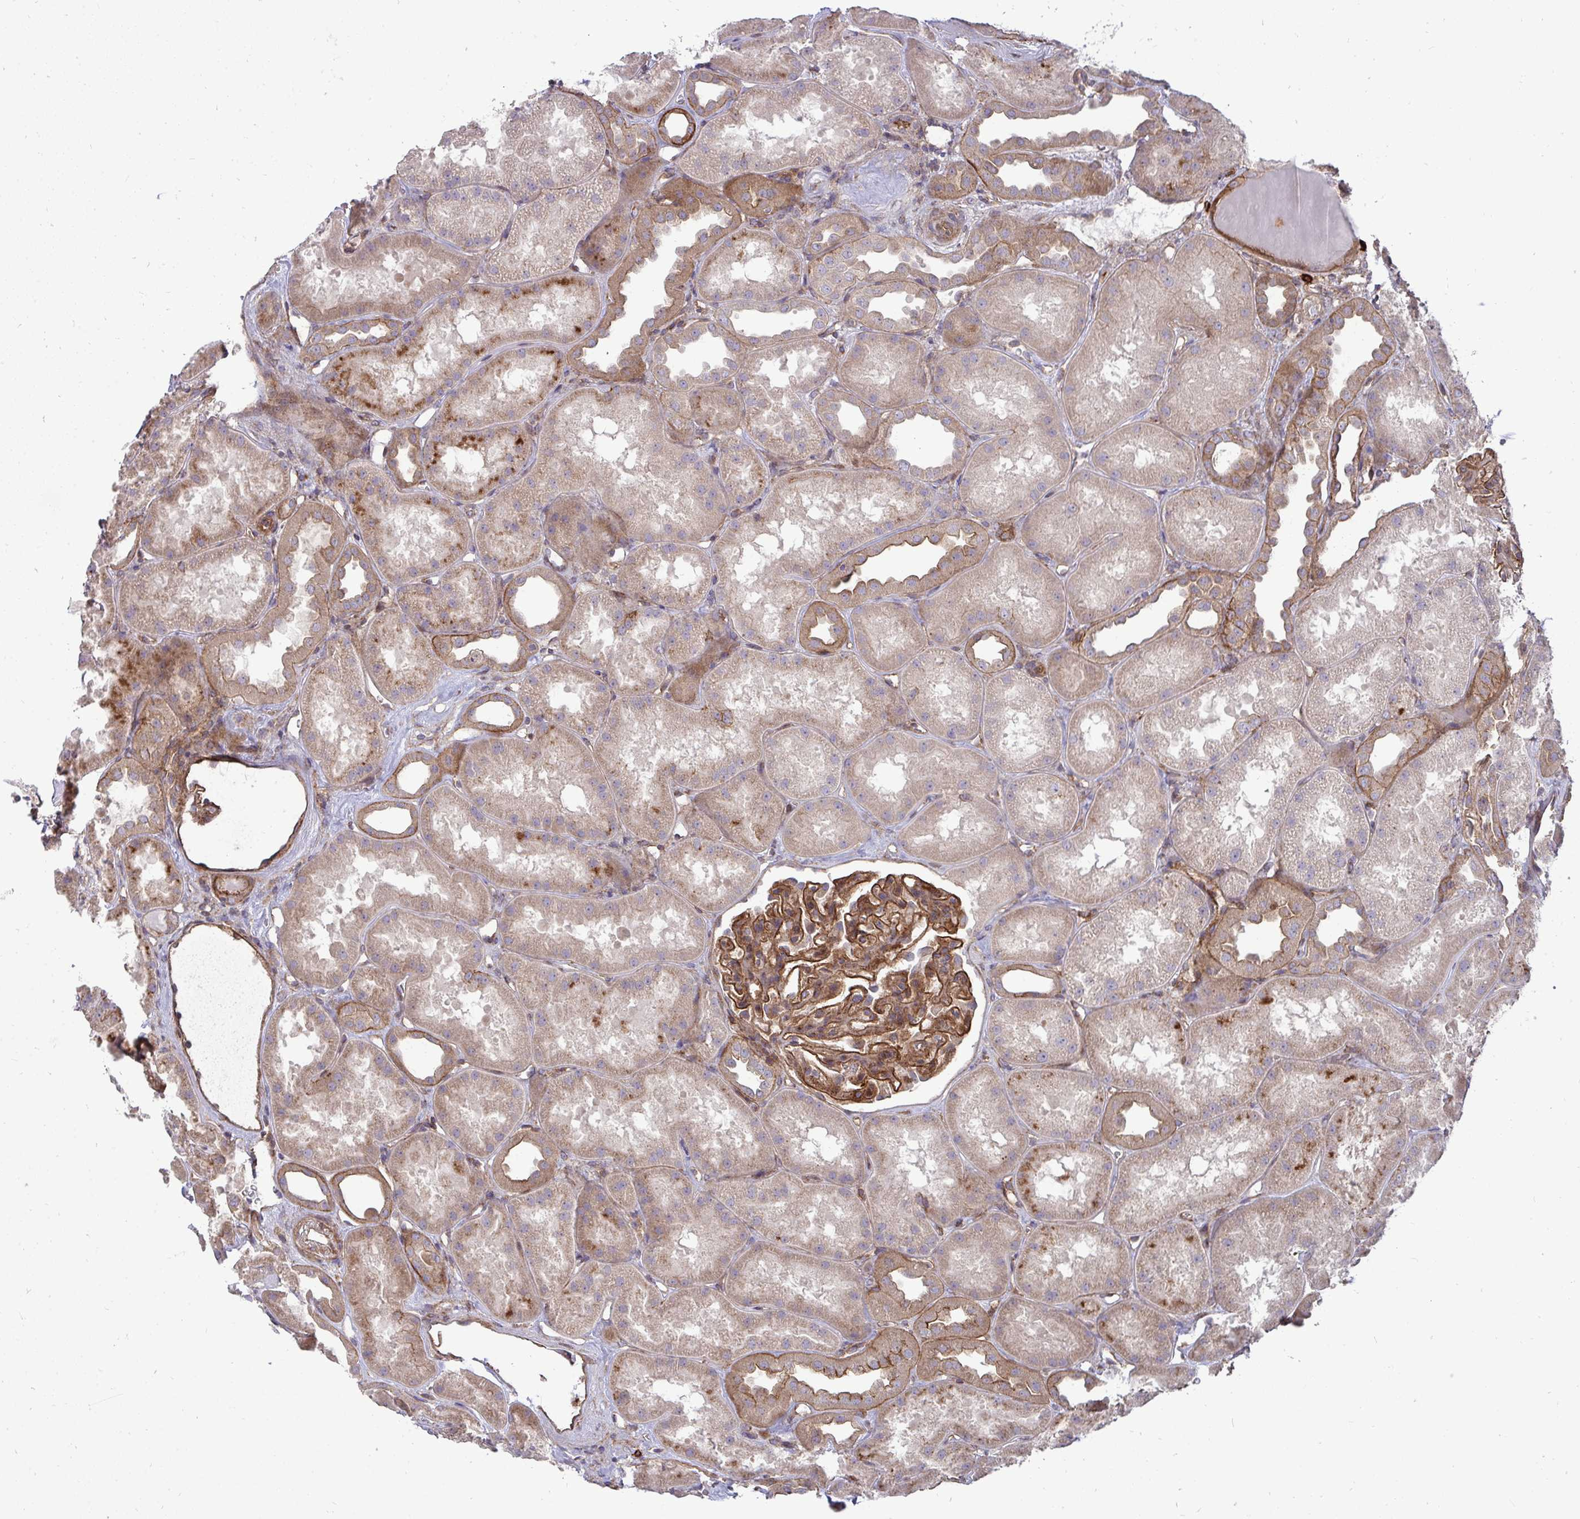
{"staining": {"intensity": "moderate", "quantity": ">75%", "location": "cytoplasmic/membranous"}, "tissue": "kidney", "cell_type": "Cells in glomeruli", "image_type": "normal", "snomed": [{"axis": "morphology", "description": "Normal tissue, NOS"}, {"axis": "topography", "description": "Kidney"}], "caption": "Cells in glomeruli demonstrate moderate cytoplasmic/membranous positivity in approximately >75% of cells in benign kidney.", "gene": "SH2D1B", "patient": {"sex": "male", "age": 61}}